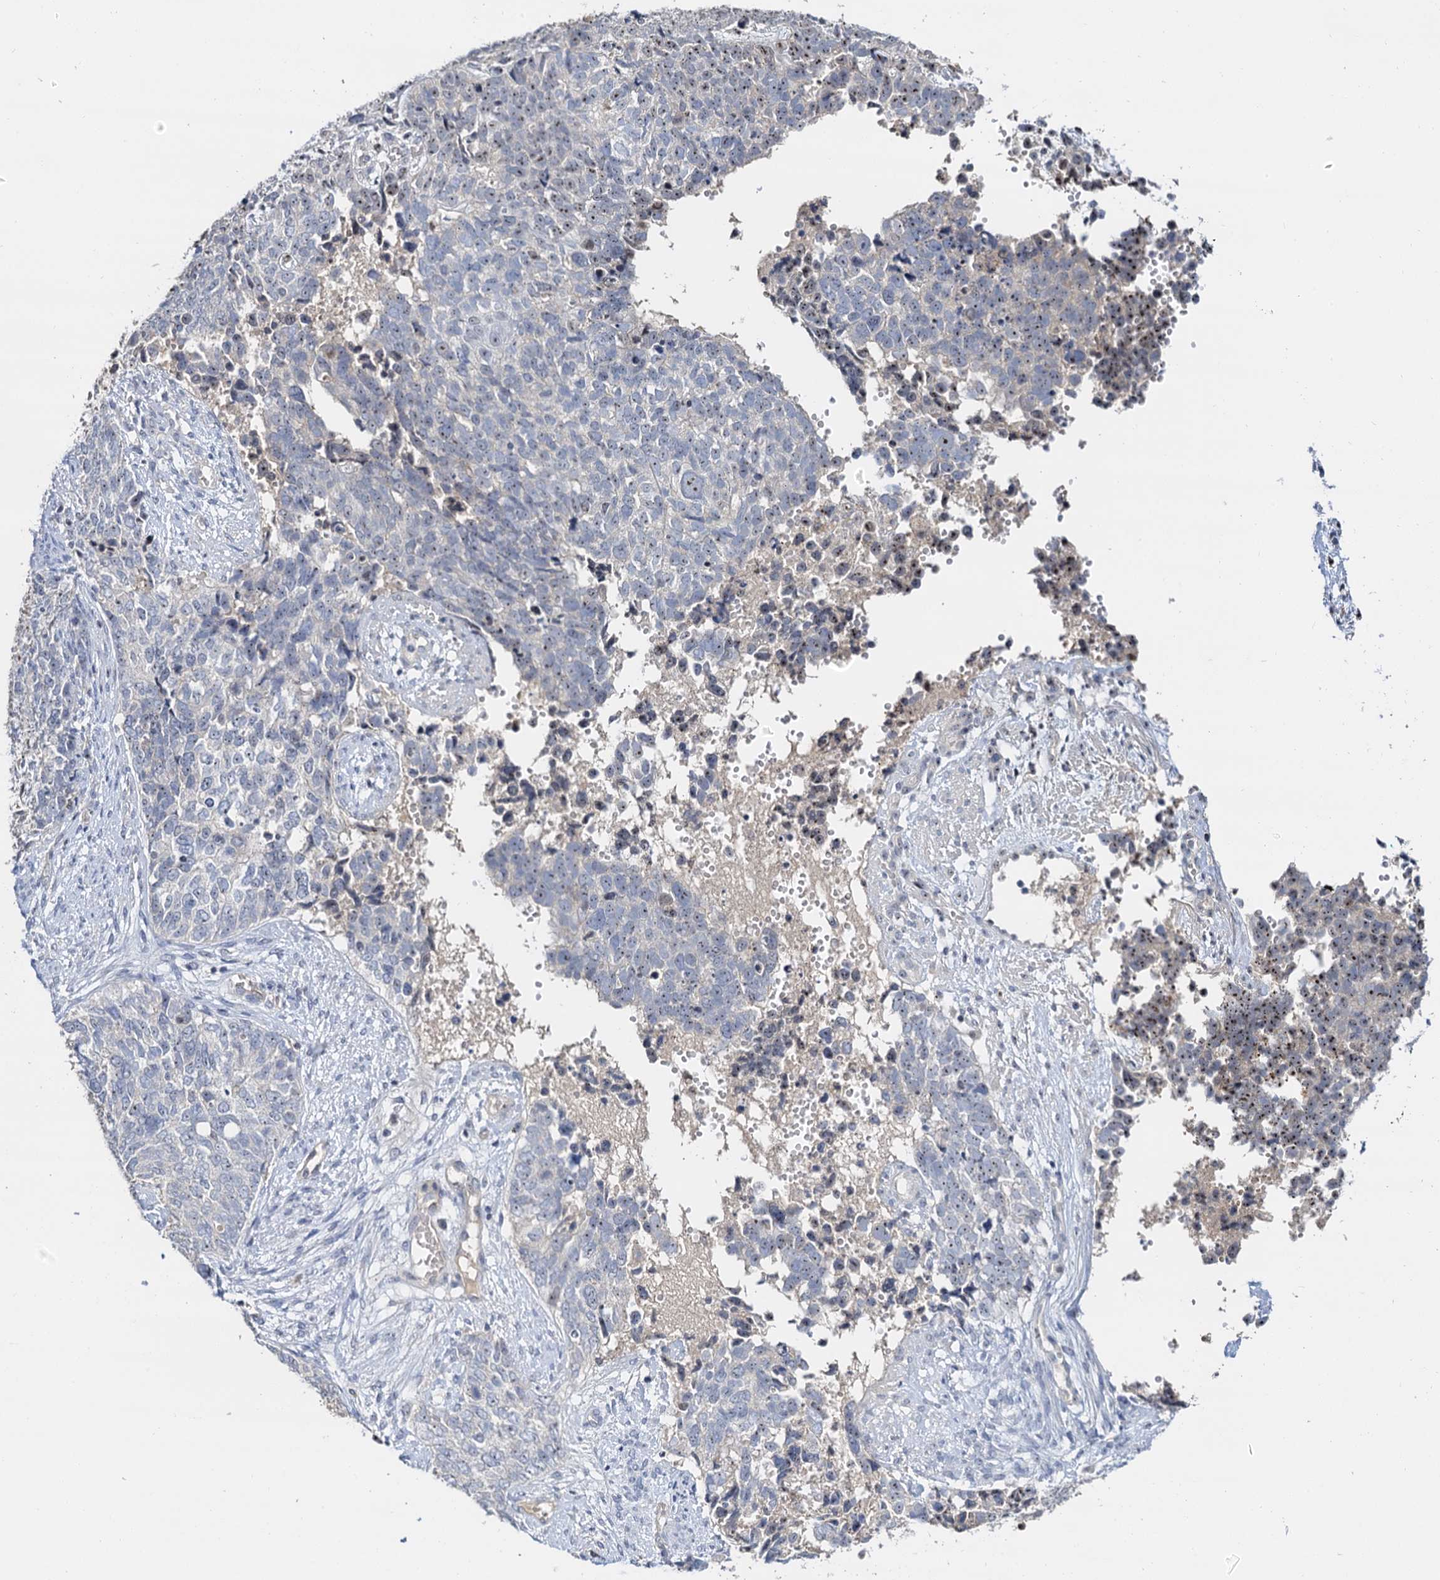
{"staining": {"intensity": "weak", "quantity": "<25%", "location": "nuclear"}, "tissue": "cervical cancer", "cell_type": "Tumor cells", "image_type": "cancer", "snomed": [{"axis": "morphology", "description": "Squamous cell carcinoma, NOS"}, {"axis": "topography", "description": "Cervix"}], "caption": "An immunohistochemistry (IHC) micrograph of cervical squamous cell carcinoma is shown. There is no staining in tumor cells of cervical squamous cell carcinoma.", "gene": "NOP2", "patient": {"sex": "female", "age": 63}}